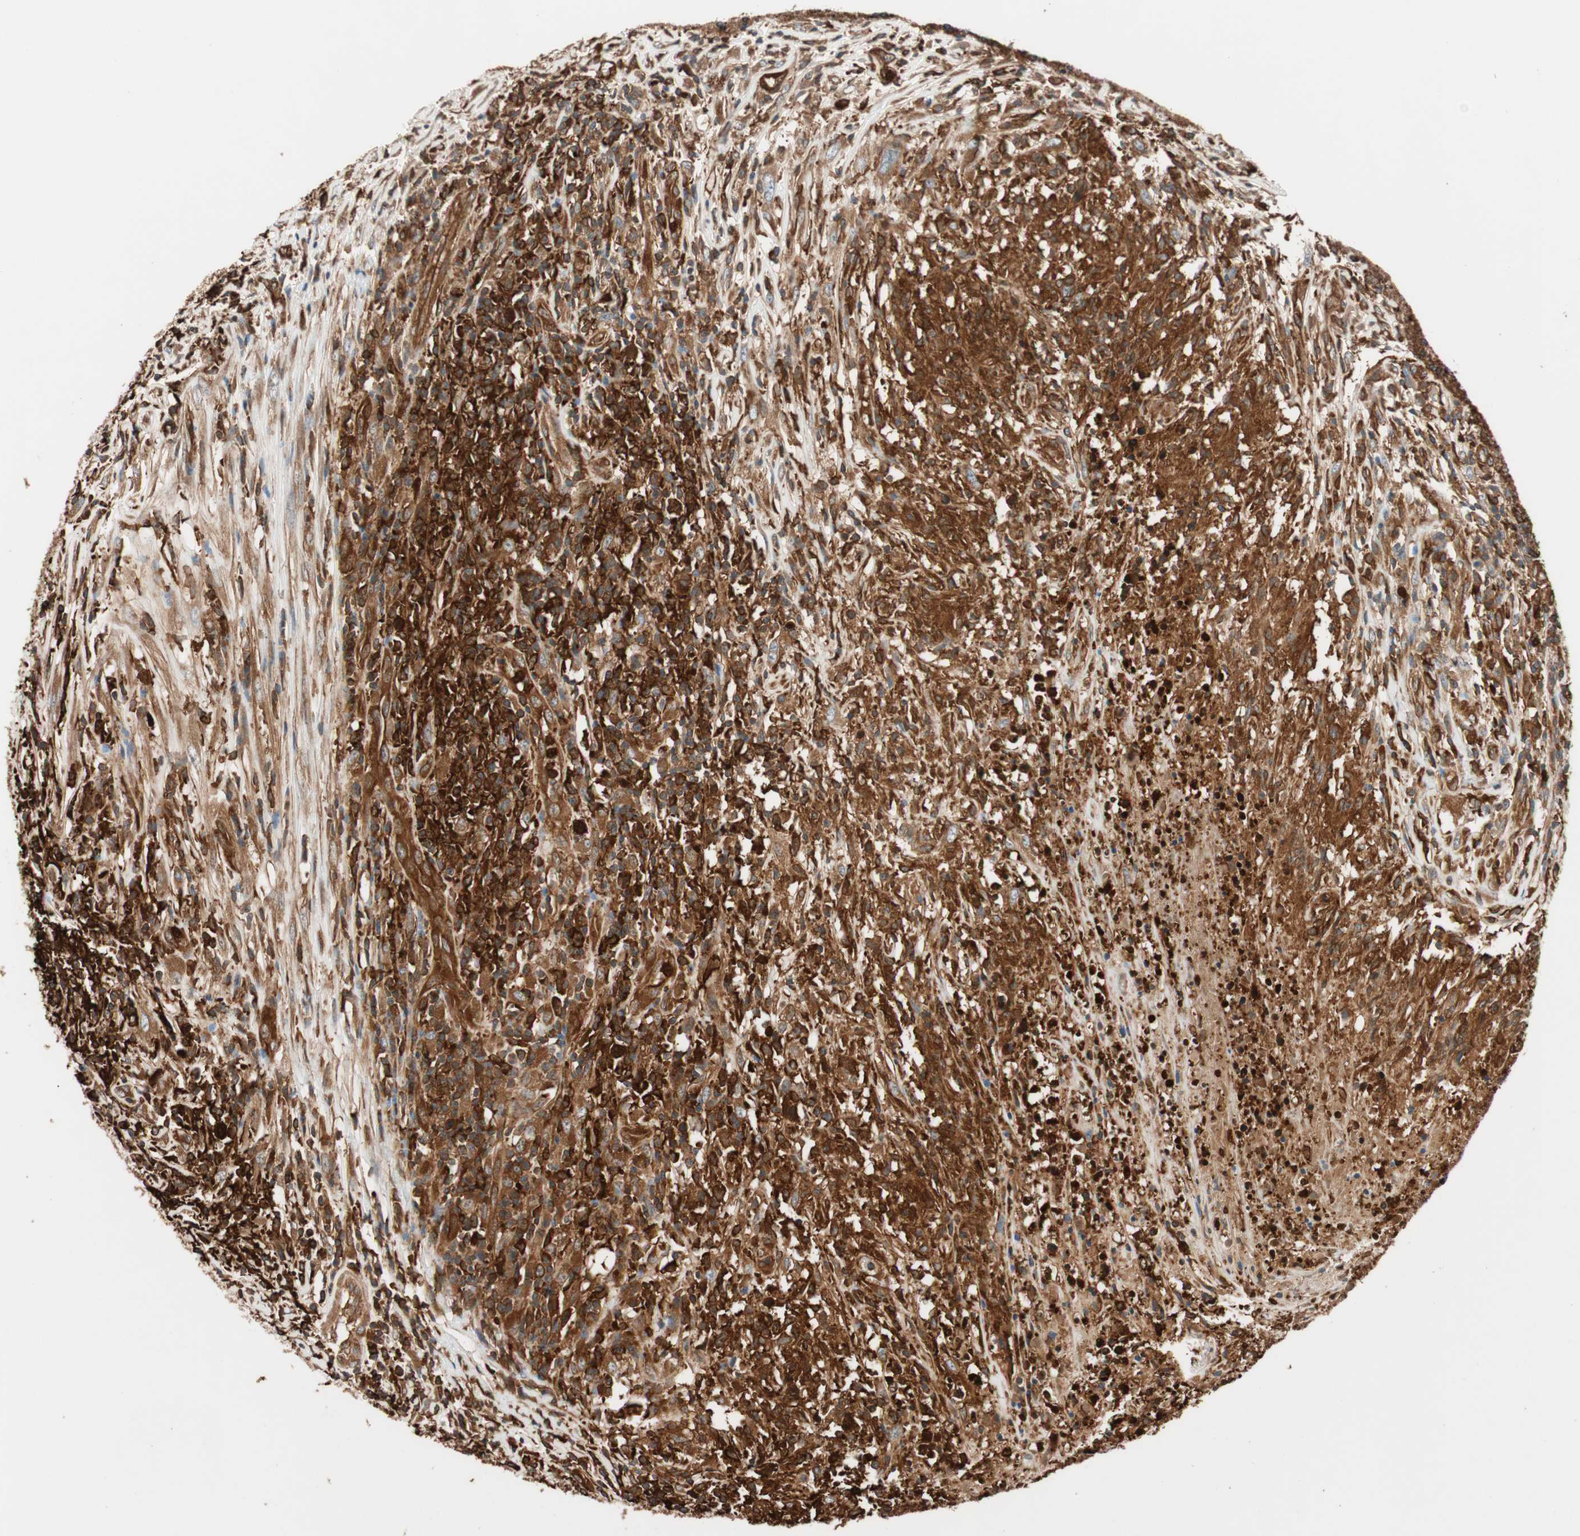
{"staining": {"intensity": "strong", "quantity": ">75%", "location": "cytoplasmic/membranous"}, "tissue": "lymphoma", "cell_type": "Tumor cells", "image_type": "cancer", "snomed": [{"axis": "morphology", "description": "Malignant lymphoma, non-Hodgkin's type, High grade"}, {"axis": "topography", "description": "Lymph node"}], "caption": "The photomicrograph exhibits staining of lymphoma, revealing strong cytoplasmic/membranous protein staining (brown color) within tumor cells.", "gene": "VASP", "patient": {"sex": "female", "age": 84}}